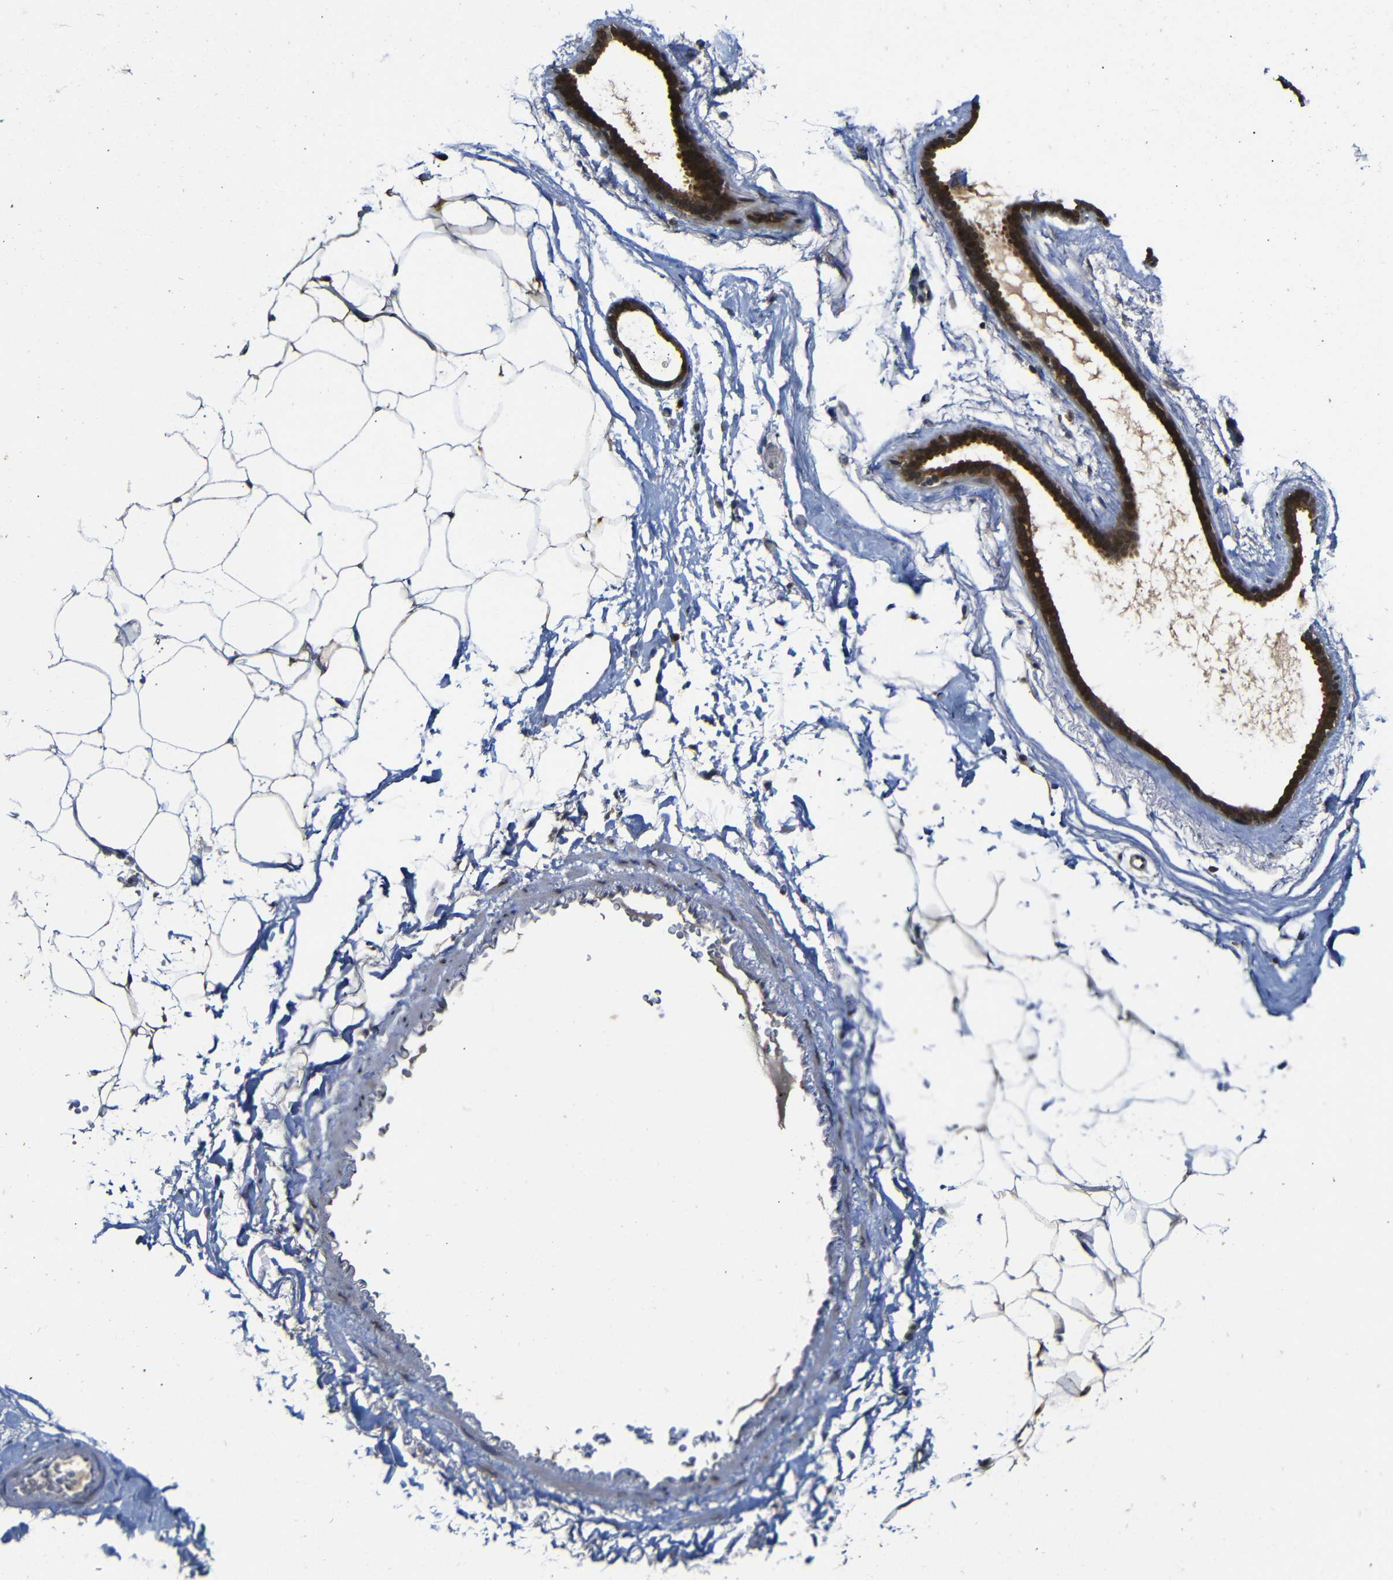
{"staining": {"intensity": "moderate", "quantity": ">75%", "location": "cytoplasmic/membranous,nuclear"}, "tissue": "adipose tissue", "cell_type": "Adipocytes", "image_type": "normal", "snomed": [{"axis": "morphology", "description": "Normal tissue, NOS"}, {"axis": "topography", "description": "Breast"}, {"axis": "topography", "description": "Soft tissue"}], "caption": "Protein expression by immunohistochemistry (IHC) demonstrates moderate cytoplasmic/membranous,nuclear staining in about >75% of adipocytes in benign adipose tissue.", "gene": "ATG12", "patient": {"sex": "female", "age": 75}}